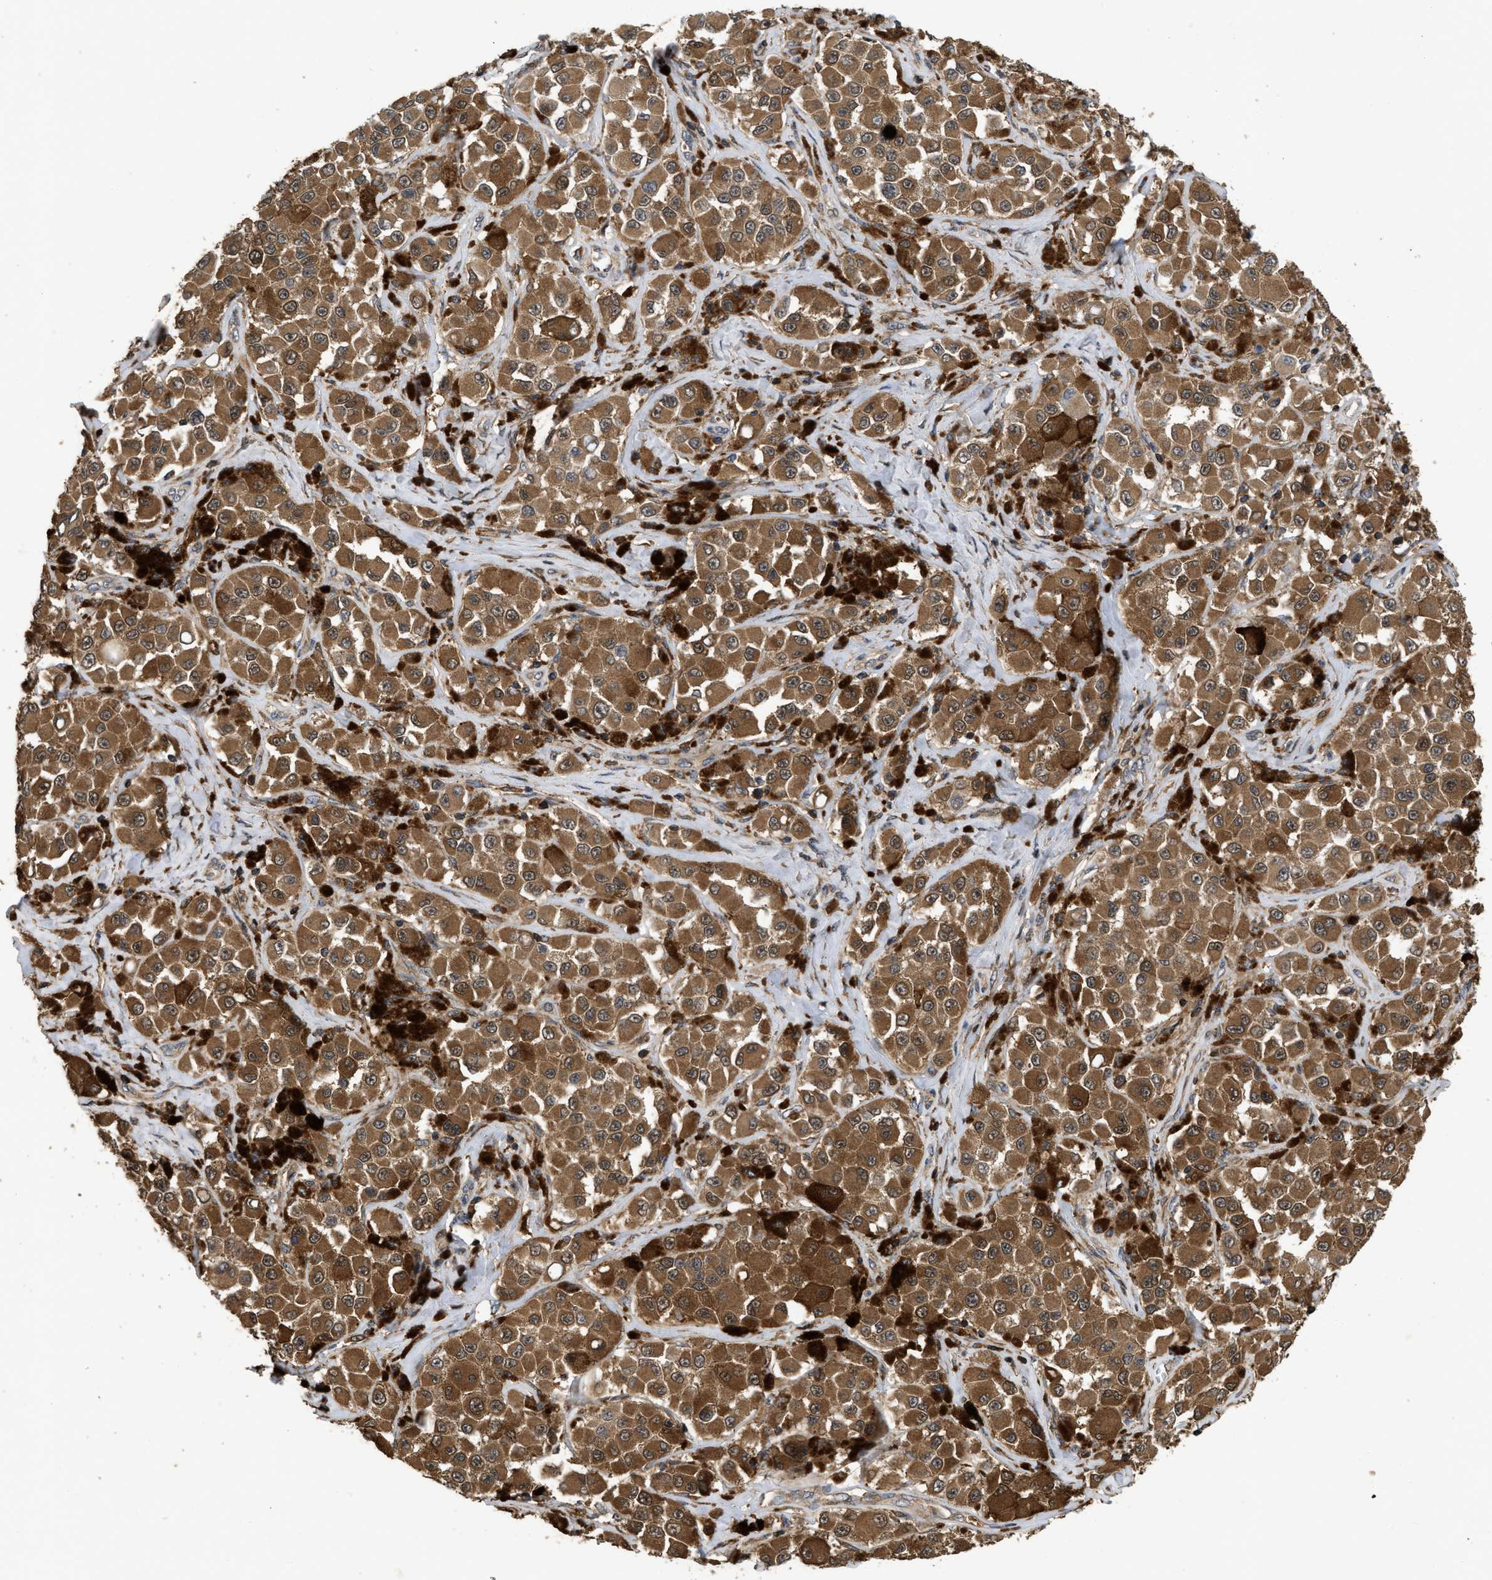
{"staining": {"intensity": "moderate", "quantity": ">75%", "location": "cytoplasmic/membranous,nuclear"}, "tissue": "melanoma", "cell_type": "Tumor cells", "image_type": "cancer", "snomed": [{"axis": "morphology", "description": "Malignant melanoma, NOS"}, {"axis": "topography", "description": "Skin"}], "caption": "An image of human malignant melanoma stained for a protein demonstrates moderate cytoplasmic/membranous and nuclear brown staining in tumor cells. (DAB = brown stain, brightfield microscopy at high magnification).", "gene": "CBR3", "patient": {"sex": "male", "age": 84}}